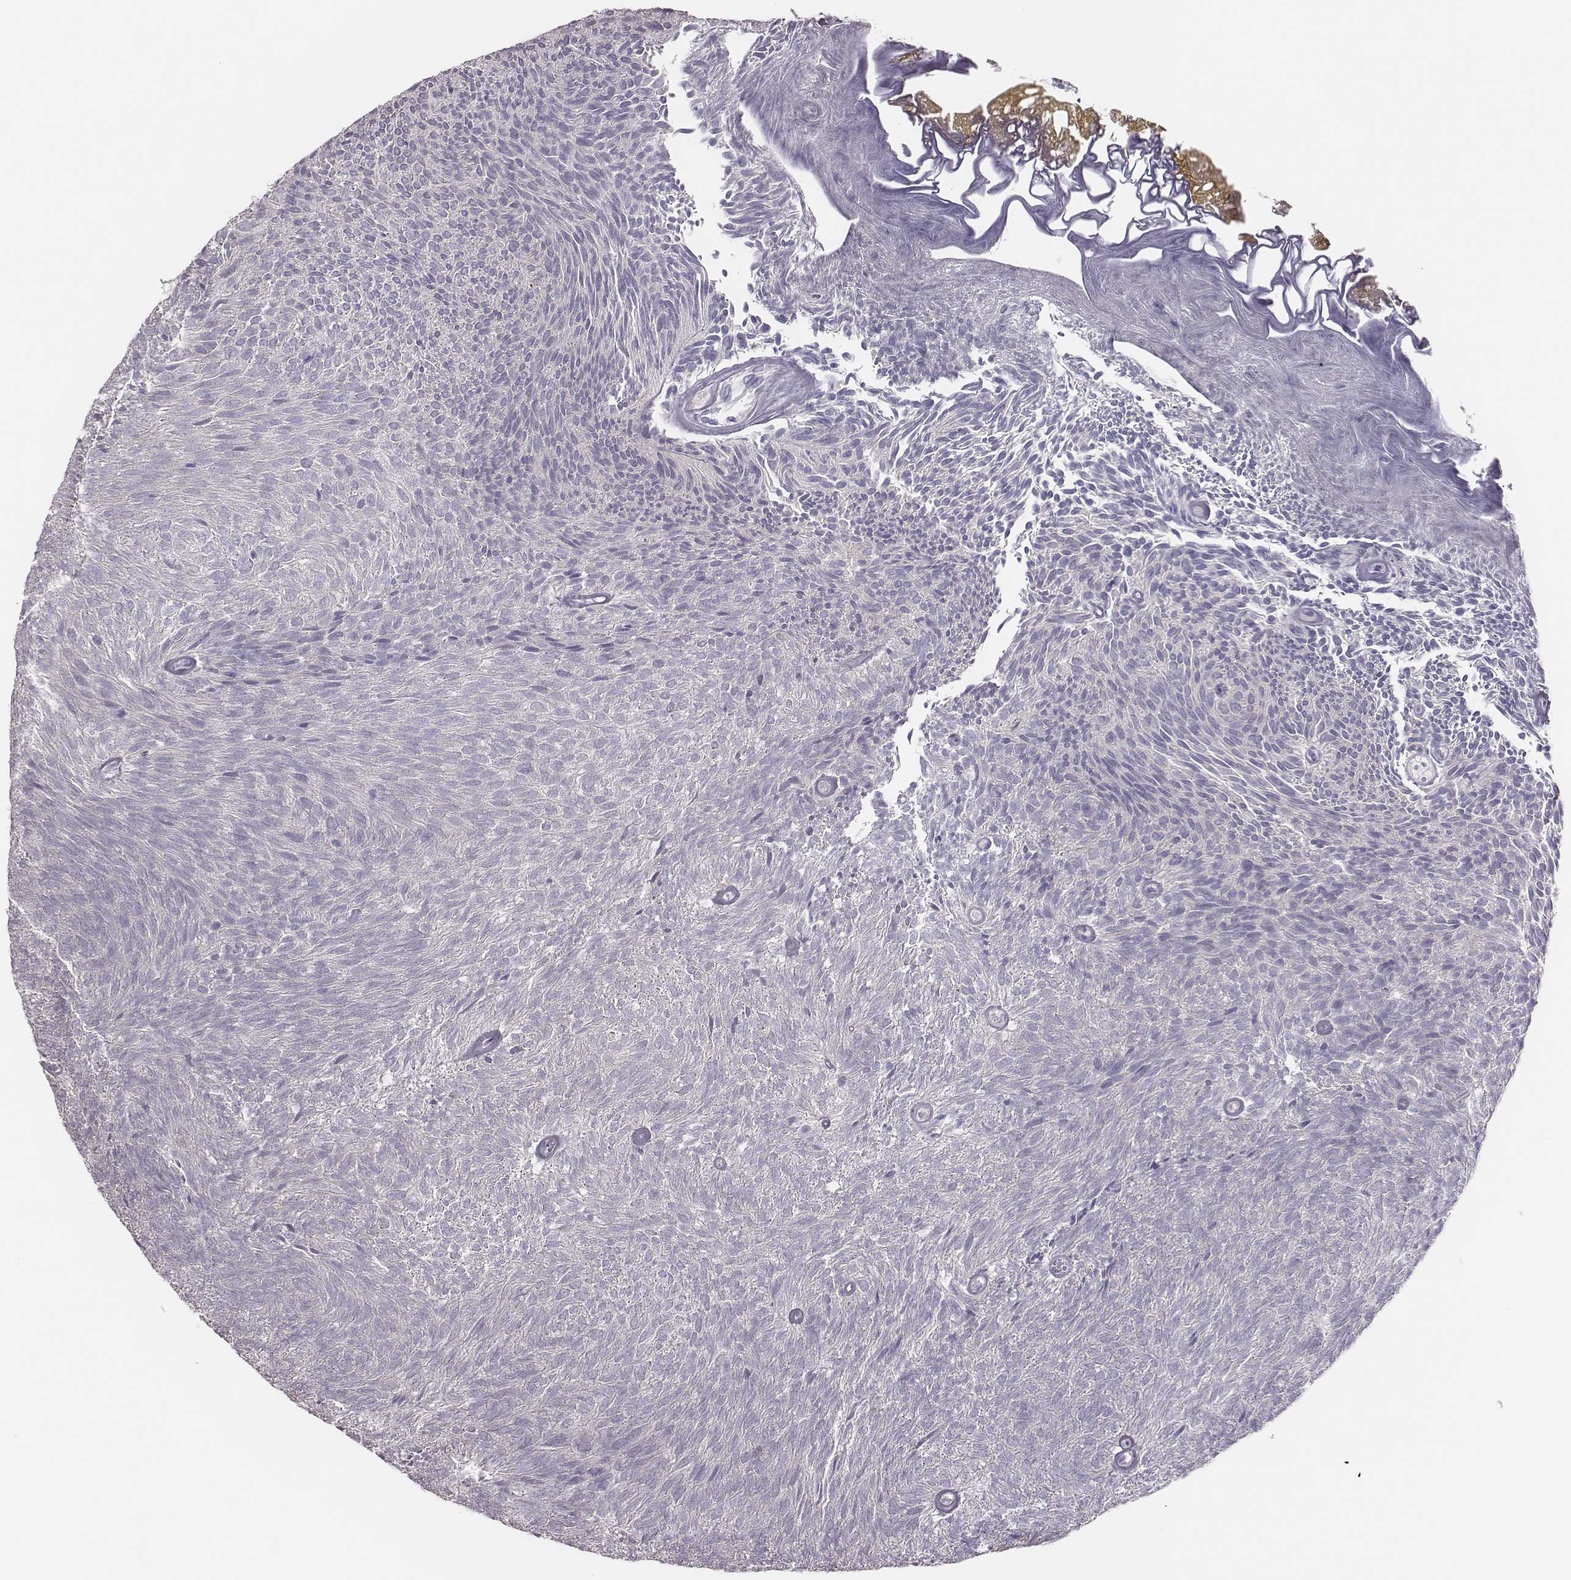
{"staining": {"intensity": "negative", "quantity": "none", "location": "none"}, "tissue": "urothelial cancer", "cell_type": "Tumor cells", "image_type": "cancer", "snomed": [{"axis": "morphology", "description": "Urothelial carcinoma, Low grade"}, {"axis": "topography", "description": "Urinary bladder"}], "caption": "High power microscopy photomicrograph of an immunohistochemistry image of low-grade urothelial carcinoma, revealing no significant staining in tumor cells. (Brightfield microscopy of DAB (3,3'-diaminobenzidine) immunohistochemistry at high magnification).", "gene": "SCML2", "patient": {"sex": "male", "age": 77}}